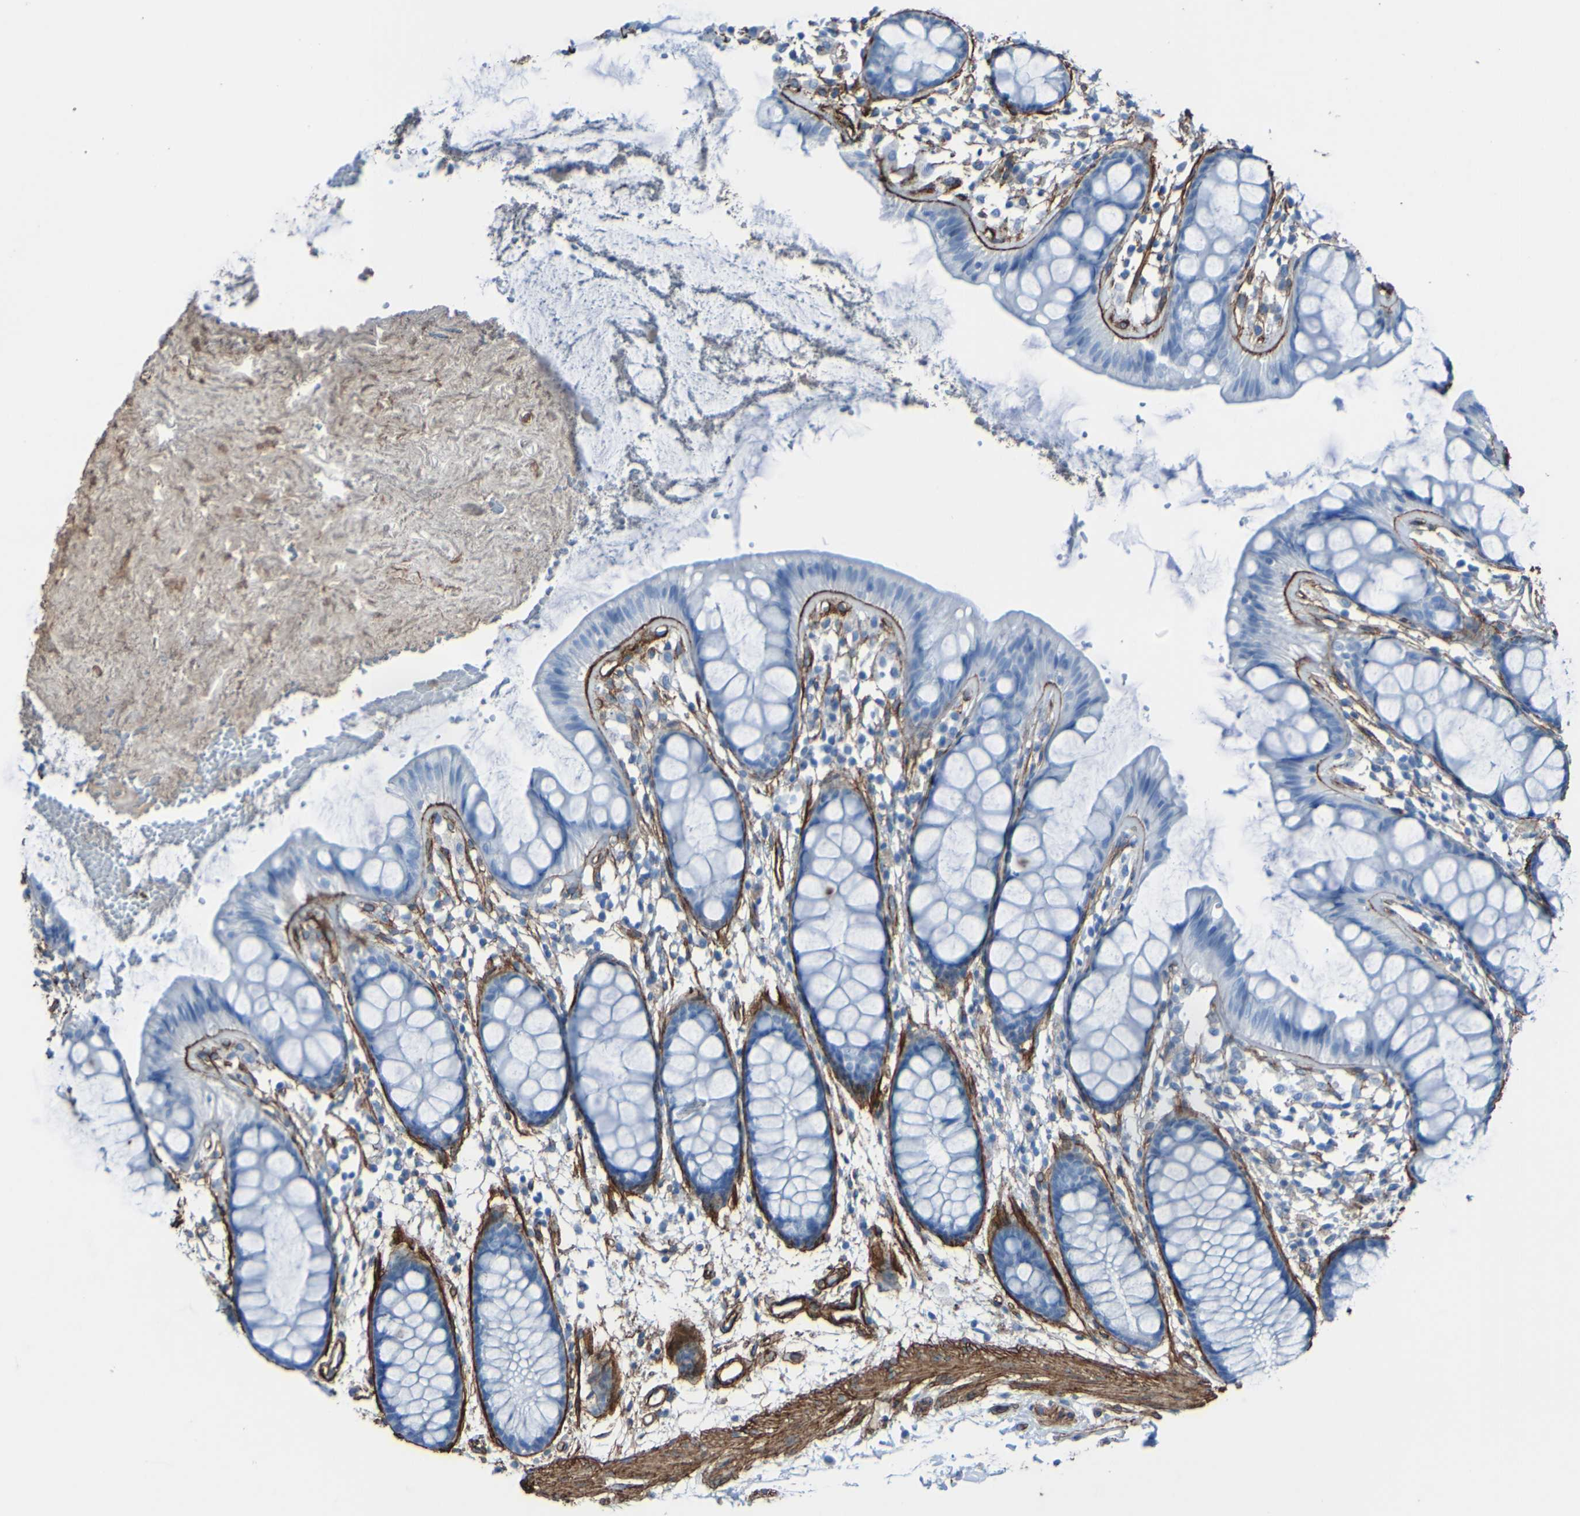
{"staining": {"intensity": "negative", "quantity": "none", "location": "none"}, "tissue": "rectum", "cell_type": "Glandular cells", "image_type": "normal", "snomed": [{"axis": "morphology", "description": "Normal tissue, NOS"}, {"axis": "topography", "description": "Rectum"}], "caption": "IHC image of benign rectum stained for a protein (brown), which demonstrates no positivity in glandular cells.", "gene": "COL4A2", "patient": {"sex": "female", "age": 66}}